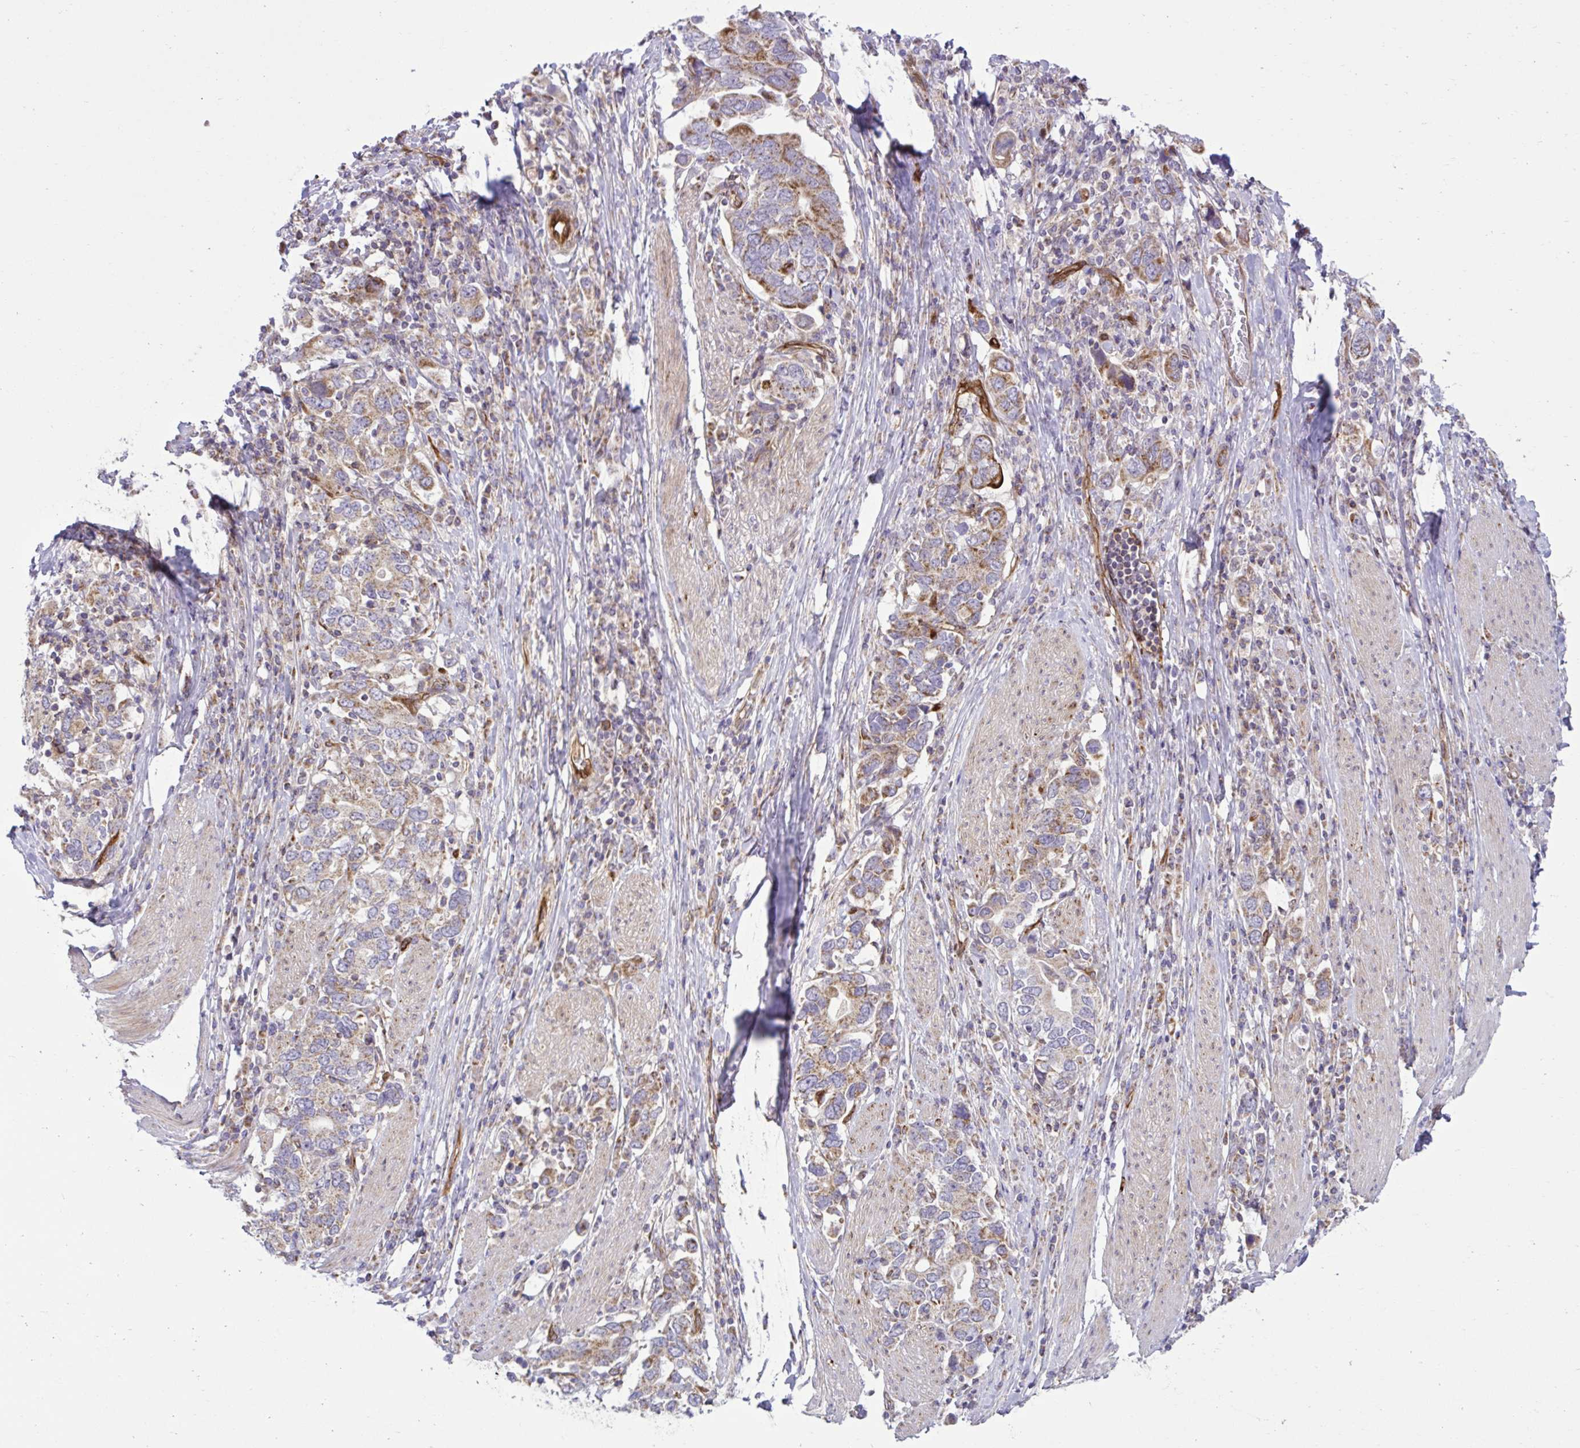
{"staining": {"intensity": "moderate", "quantity": "25%-75%", "location": "cytoplasmic/membranous"}, "tissue": "stomach cancer", "cell_type": "Tumor cells", "image_type": "cancer", "snomed": [{"axis": "morphology", "description": "Adenocarcinoma, NOS"}, {"axis": "topography", "description": "Stomach, upper"}, {"axis": "topography", "description": "Stomach"}], "caption": "IHC (DAB) staining of adenocarcinoma (stomach) exhibits moderate cytoplasmic/membranous protein expression in about 25%-75% of tumor cells.", "gene": "LIMS1", "patient": {"sex": "male", "age": 62}}